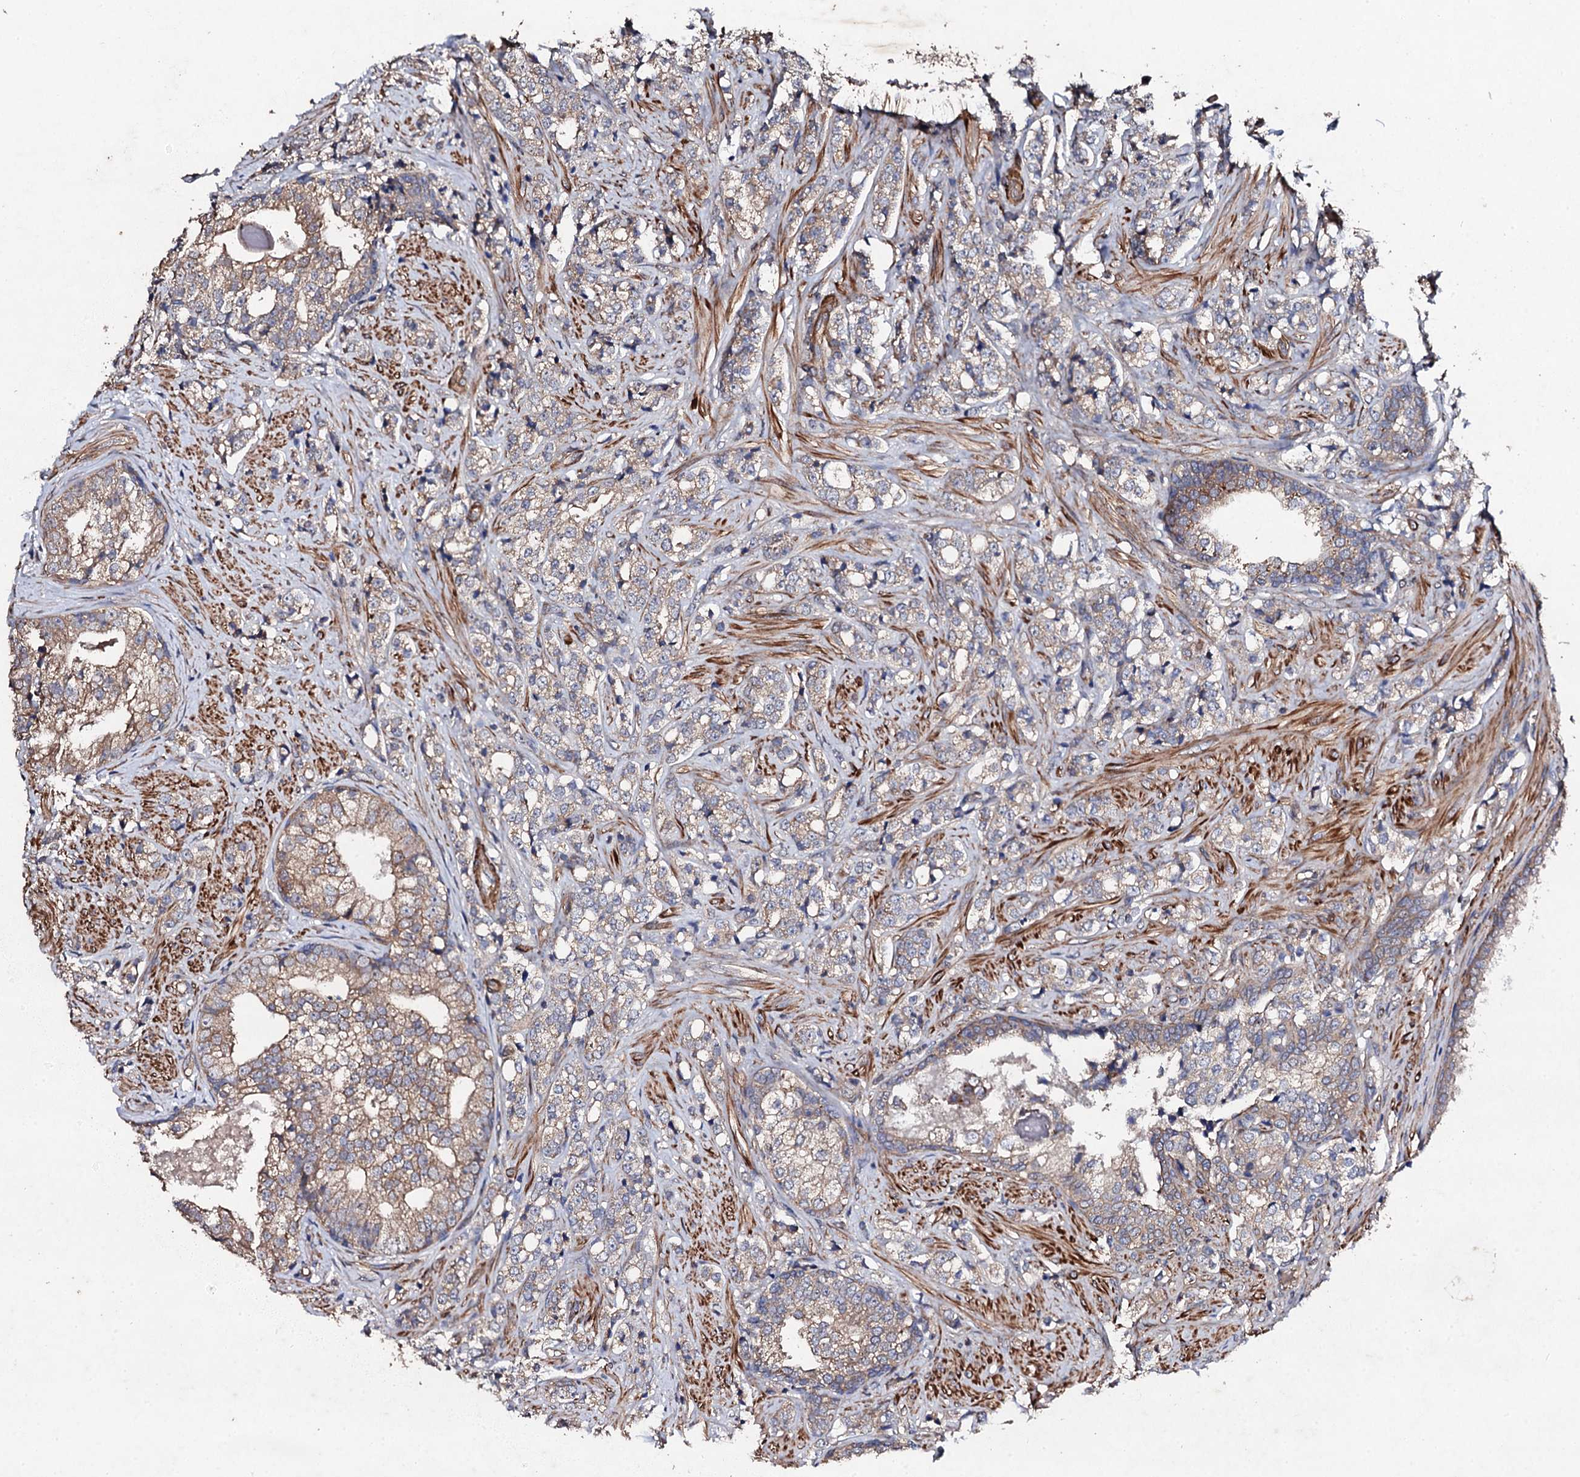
{"staining": {"intensity": "weak", "quantity": ">75%", "location": "cytoplasmic/membranous"}, "tissue": "prostate cancer", "cell_type": "Tumor cells", "image_type": "cancer", "snomed": [{"axis": "morphology", "description": "Adenocarcinoma, High grade"}, {"axis": "topography", "description": "Prostate"}], "caption": "The histopathology image demonstrates staining of adenocarcinoma (high-grade) (prostate), revealing weak cytoplasmic/membranous protein positivity (brown color) within tumor cells.", "gene": "MOCOS", "patient": {"sex": "male", "age": 69}}